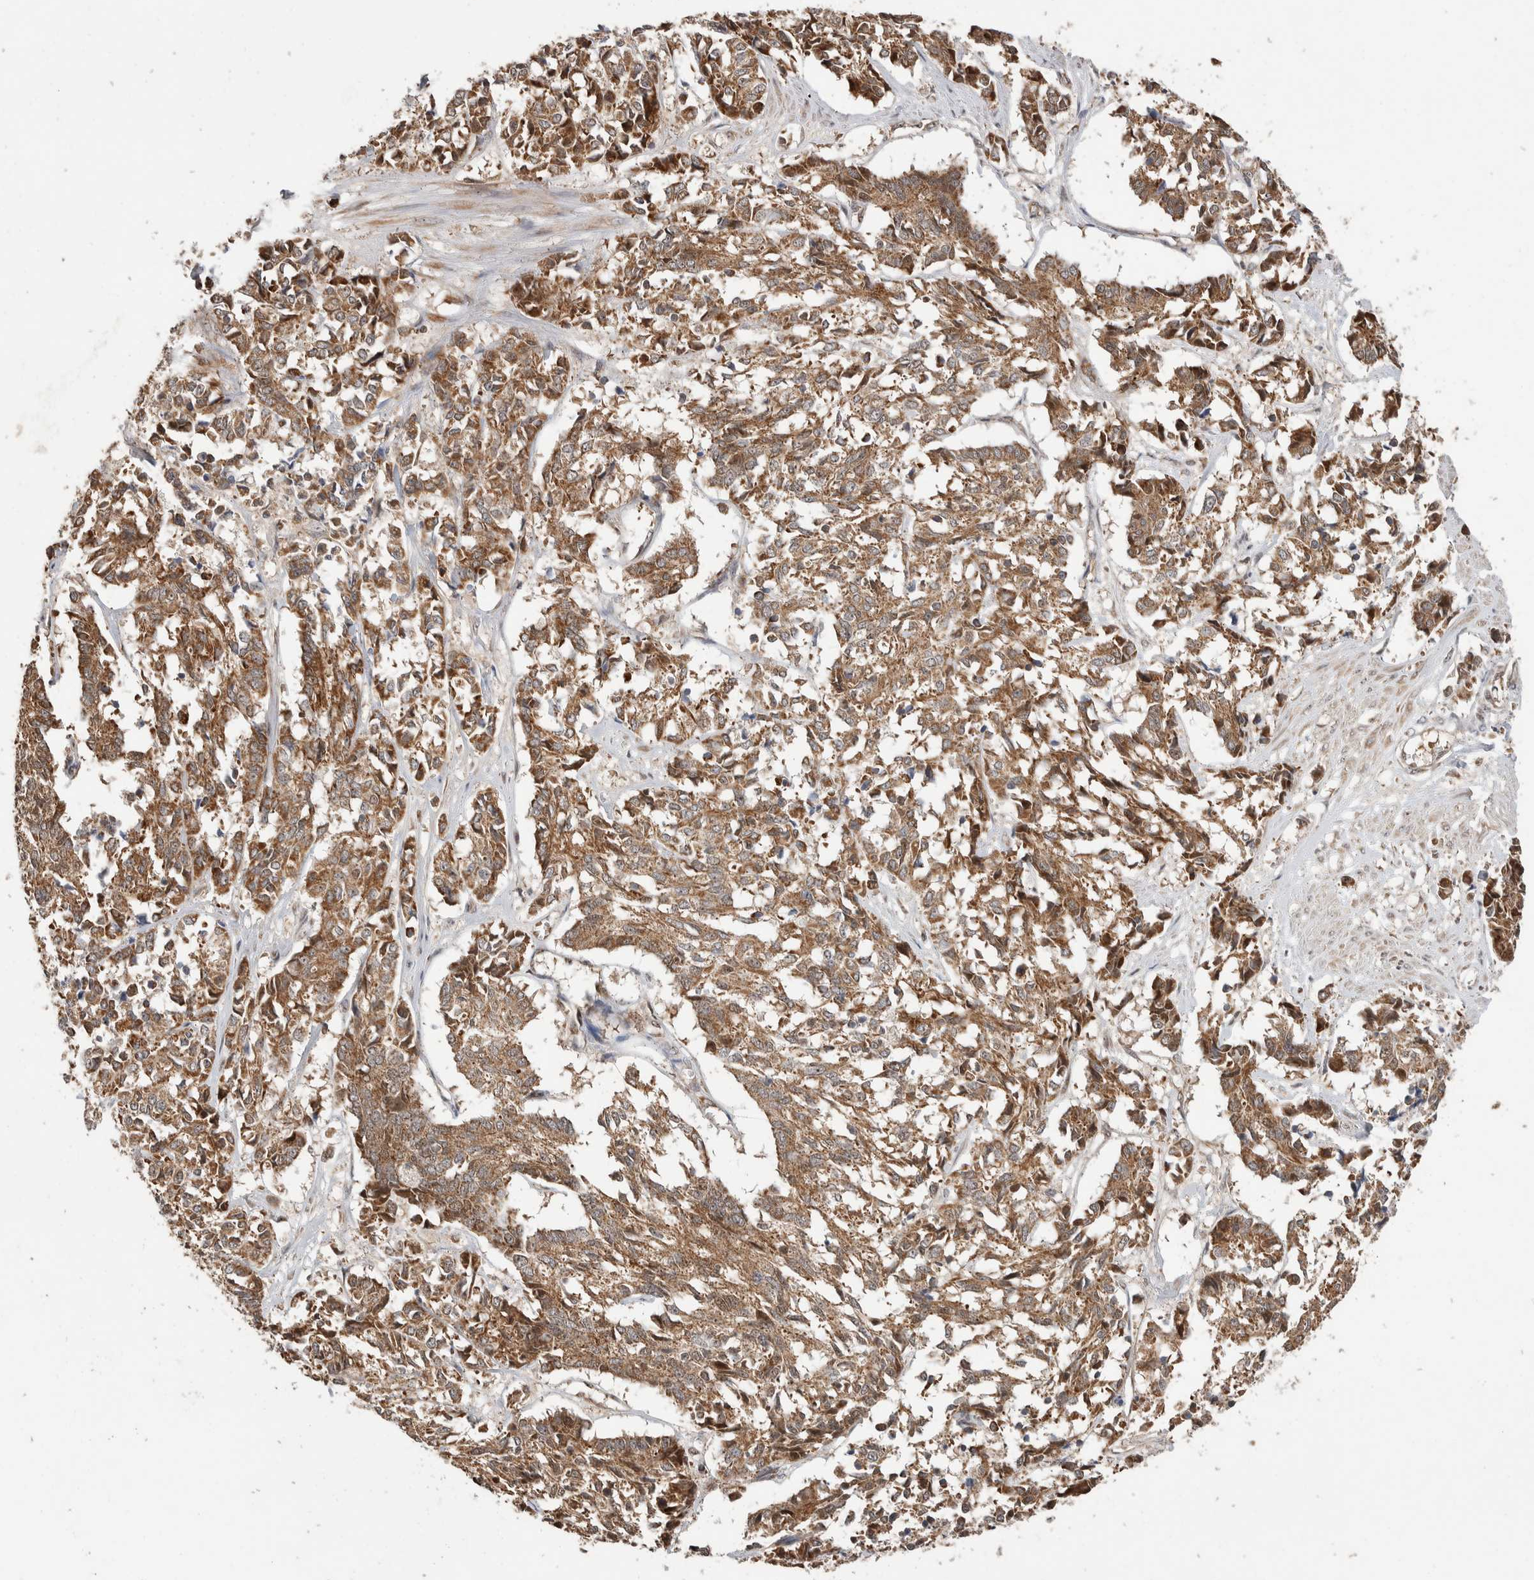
{"staining": {"intensity": "moderate", "quantity": ">75%", "location": "cytoplasmic/membranous"}, "tissue": "cervical cancer", "cell_type": "Tumor cells", "image_type": "cancer", "snomed": [{"axis": "morphology", "description": "Squamous cell carcinoma, NOS"}, {"axis": "topography", "description": "Cervix"}], "caption": "About >75% of tumor cells in cervical squamous cell carcinoma show moderate cytoplasmic/membranous protein staining as visualized by brown immunohistochemical staining.", "gene": "ABHD11", "patient": {"sex": "female", "age": 35}}